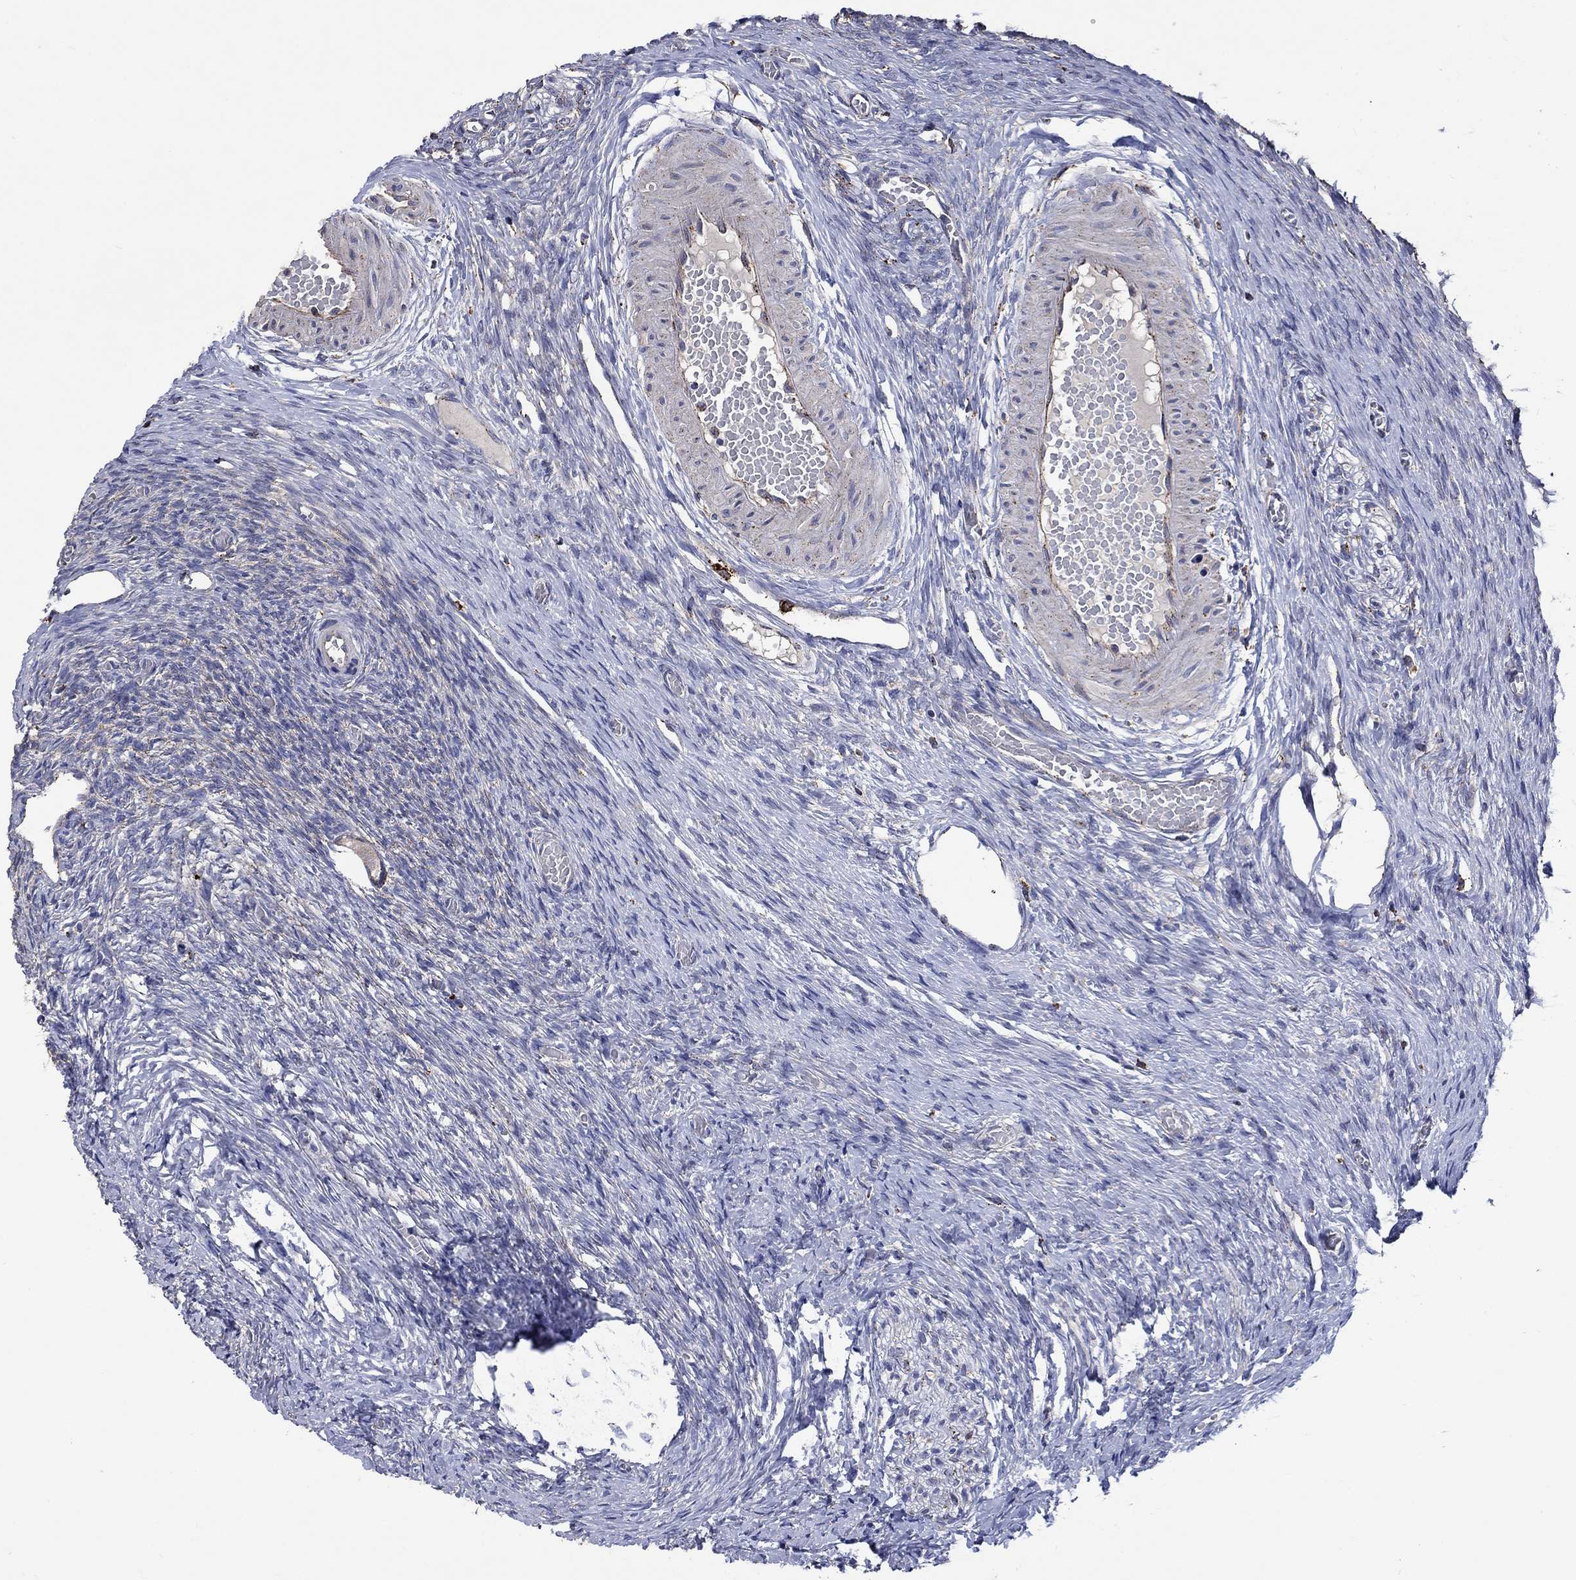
{"staining": {"intensity": "strong", "quantity": "25%-75%", "location": "cytoplasmic/membranous"}, "tissue": "ovary", "cell_type": "Follicle cells", "image_type": "normal", "snomed": [{"axis": "morphology", "description": "Normal tissue, NOS"}, {"axis": "topography", "description": "Ovary"}], "caption": "An IHC micrograph of unremarkable tissue is shown. Protein staining in brown shows strong cytoplasmic/membranous positivity in ovary within follicle cells. The staining was performed using DAB (3,3'-diaminobenzidine), with brown indicating positive protein expression. Nuclei are stained blue with hematoxylin.", "gene": "CTSB", "patient": {"sex": "female", "age": 27}}